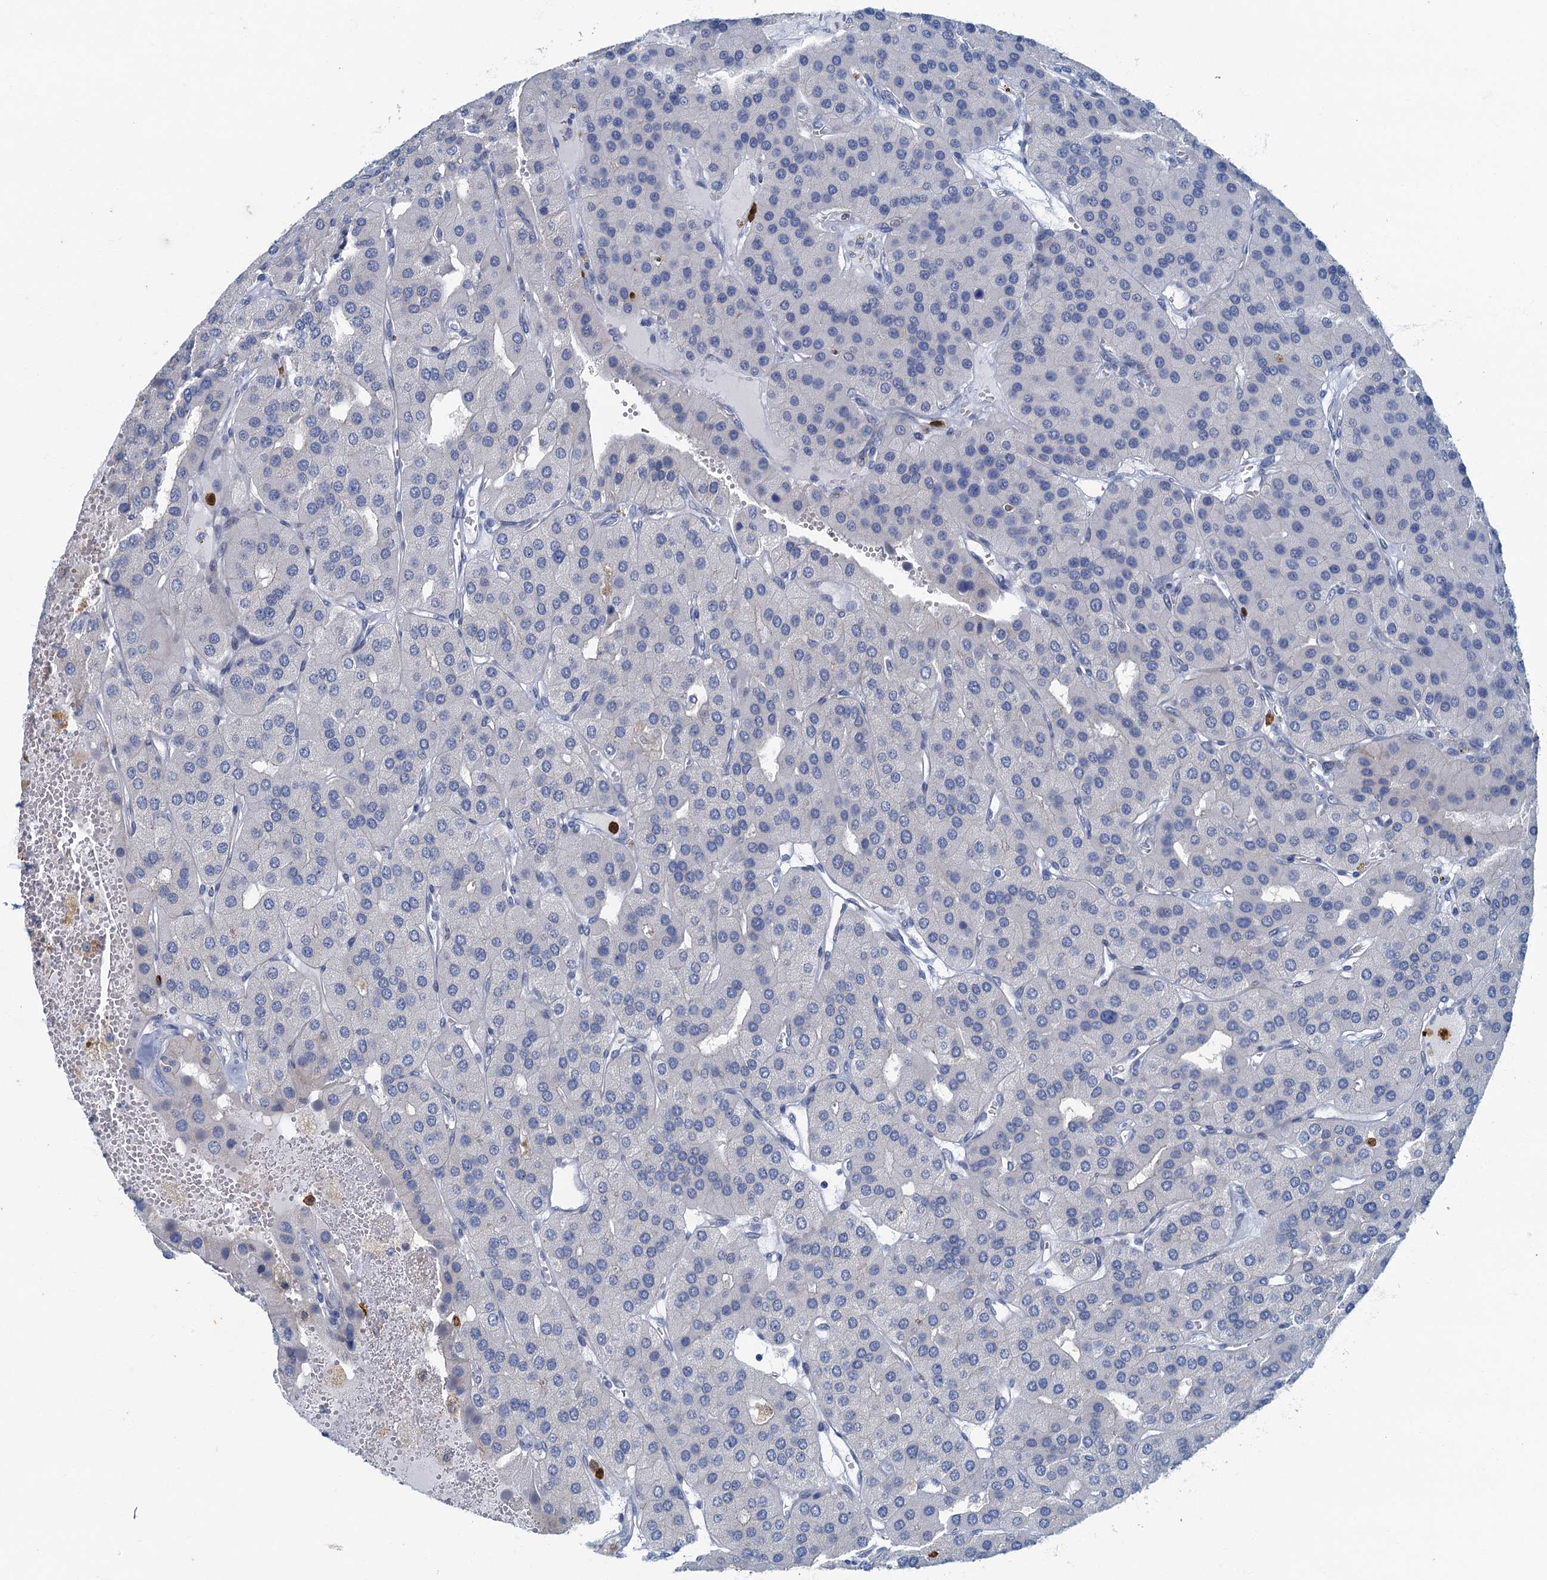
{"staining": {"intensity": "negative", "quantity": "none", "location": "none"}, "tissue": "parathyroid gland", "cell_type": "Glandular cells", "image_type": "normal", "snomed": [{"axis": "morphology", "description": "Normal tissue, NOS"}, {"axis": "morphology", "description": "Adenoma, NOS"}, {"axis": "topography", "description": "Parathyroid gland"}], "caption": "This is an immunohistochemistry (IHC) image of normal parathyroid gland. There is no positivity in glandular cells.", "gene": "ANKDD1A", "patient": {"sex": "female", "age": 86}}